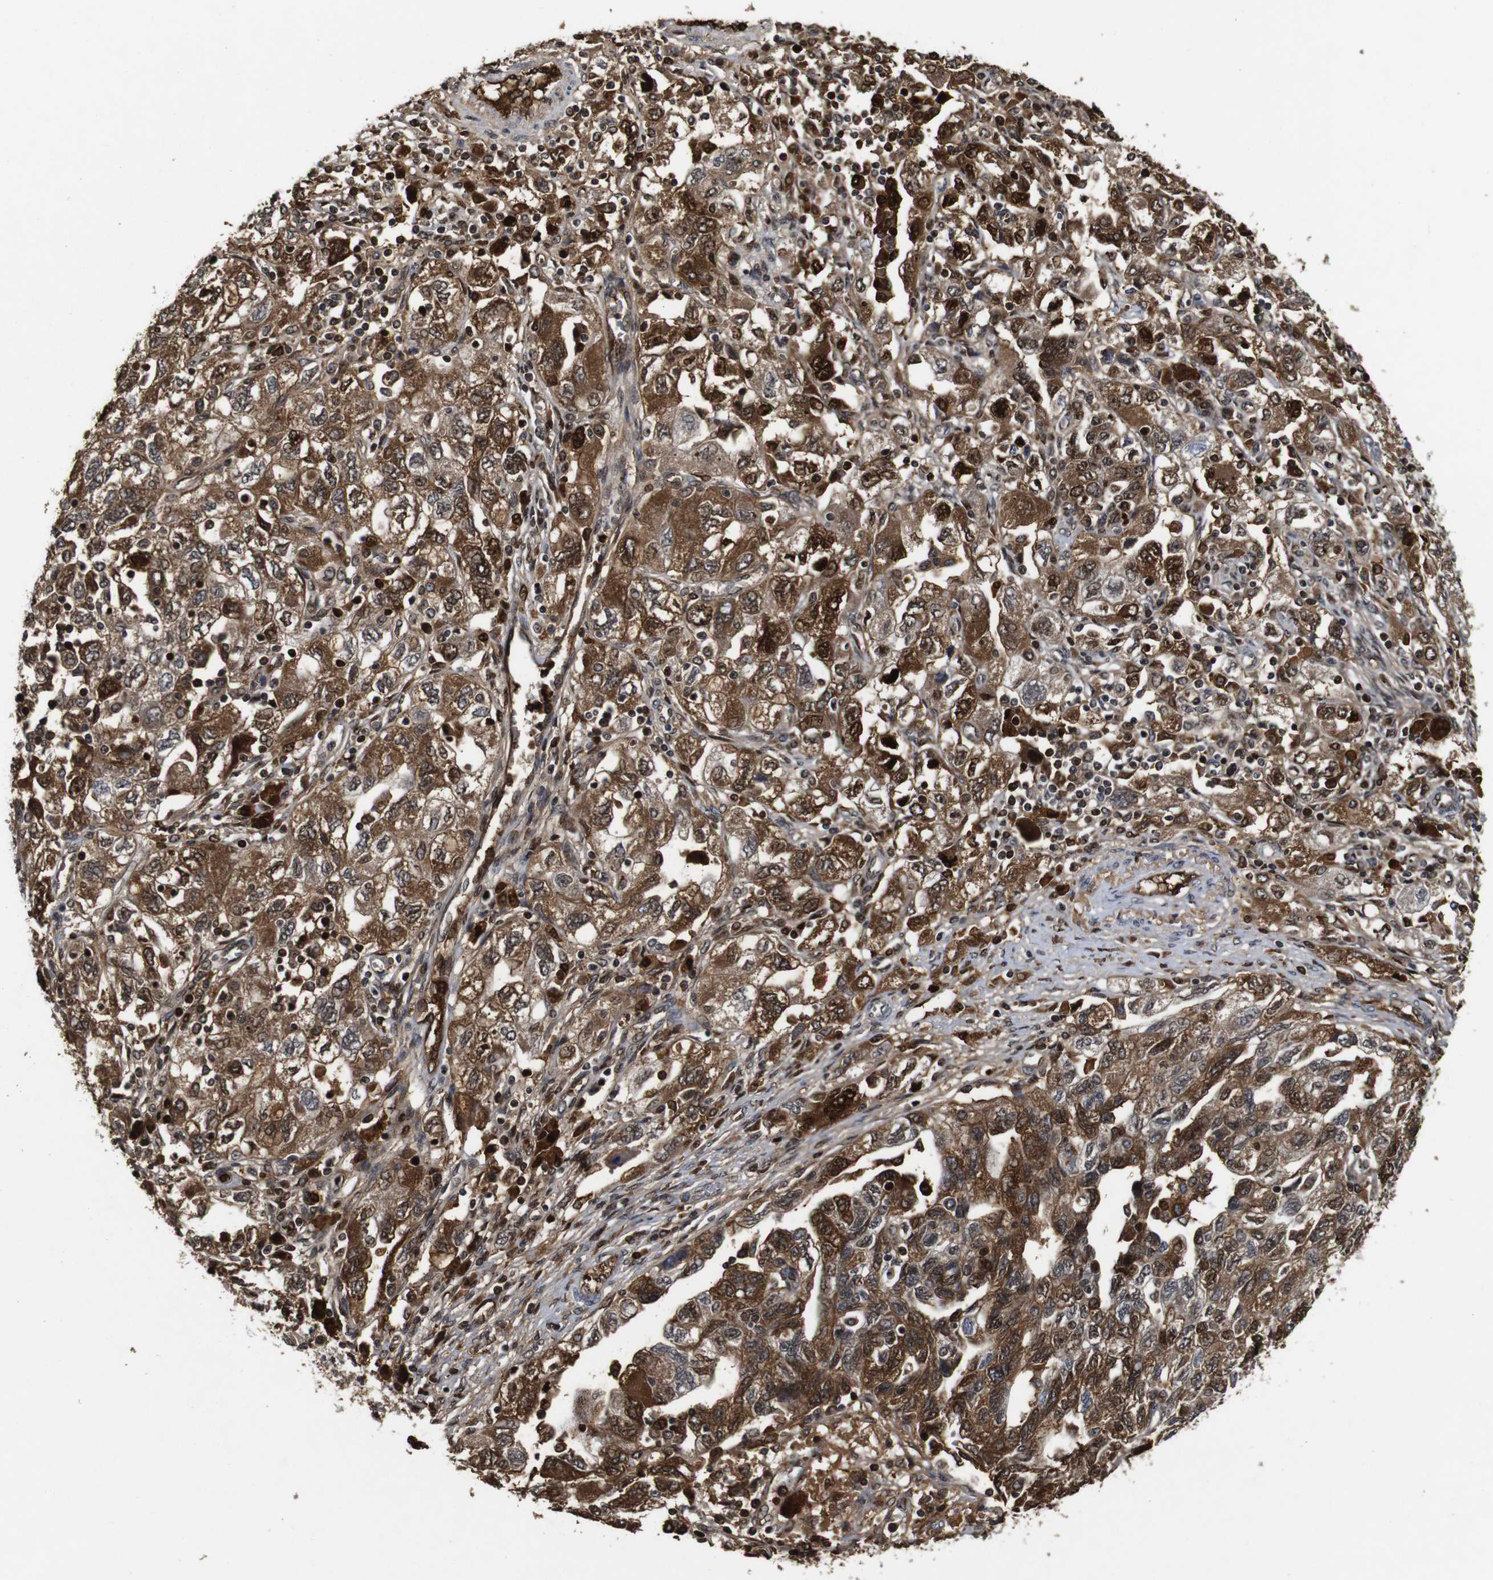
{"staining": {"intensity": "moderate", "quantity": ">75%", "location": "cytoplasmic/membranous,nuclear"}, "tissue": "ovarian cancer", "cell_type": "Tumor cells", "image_type": "cancer", "snomed": [{"axis": "morphology", "description": "Carcinoma, NOS"}, {"axis": "morphology", "description": "Cystadenocarcinoma, serous, NOS"}, {"axis": "topography", "description": "Ovary"}], "caption": "There is medium levels of moderate cytoplasmic/membranous and nuclear expression in tumor cells of serous cystadenocarcinoma (ovarian), as demonstrated by immunohistochemical staining (brown color).", "gene": "MYC", "patient": {"sex": "female", "age": 69}}